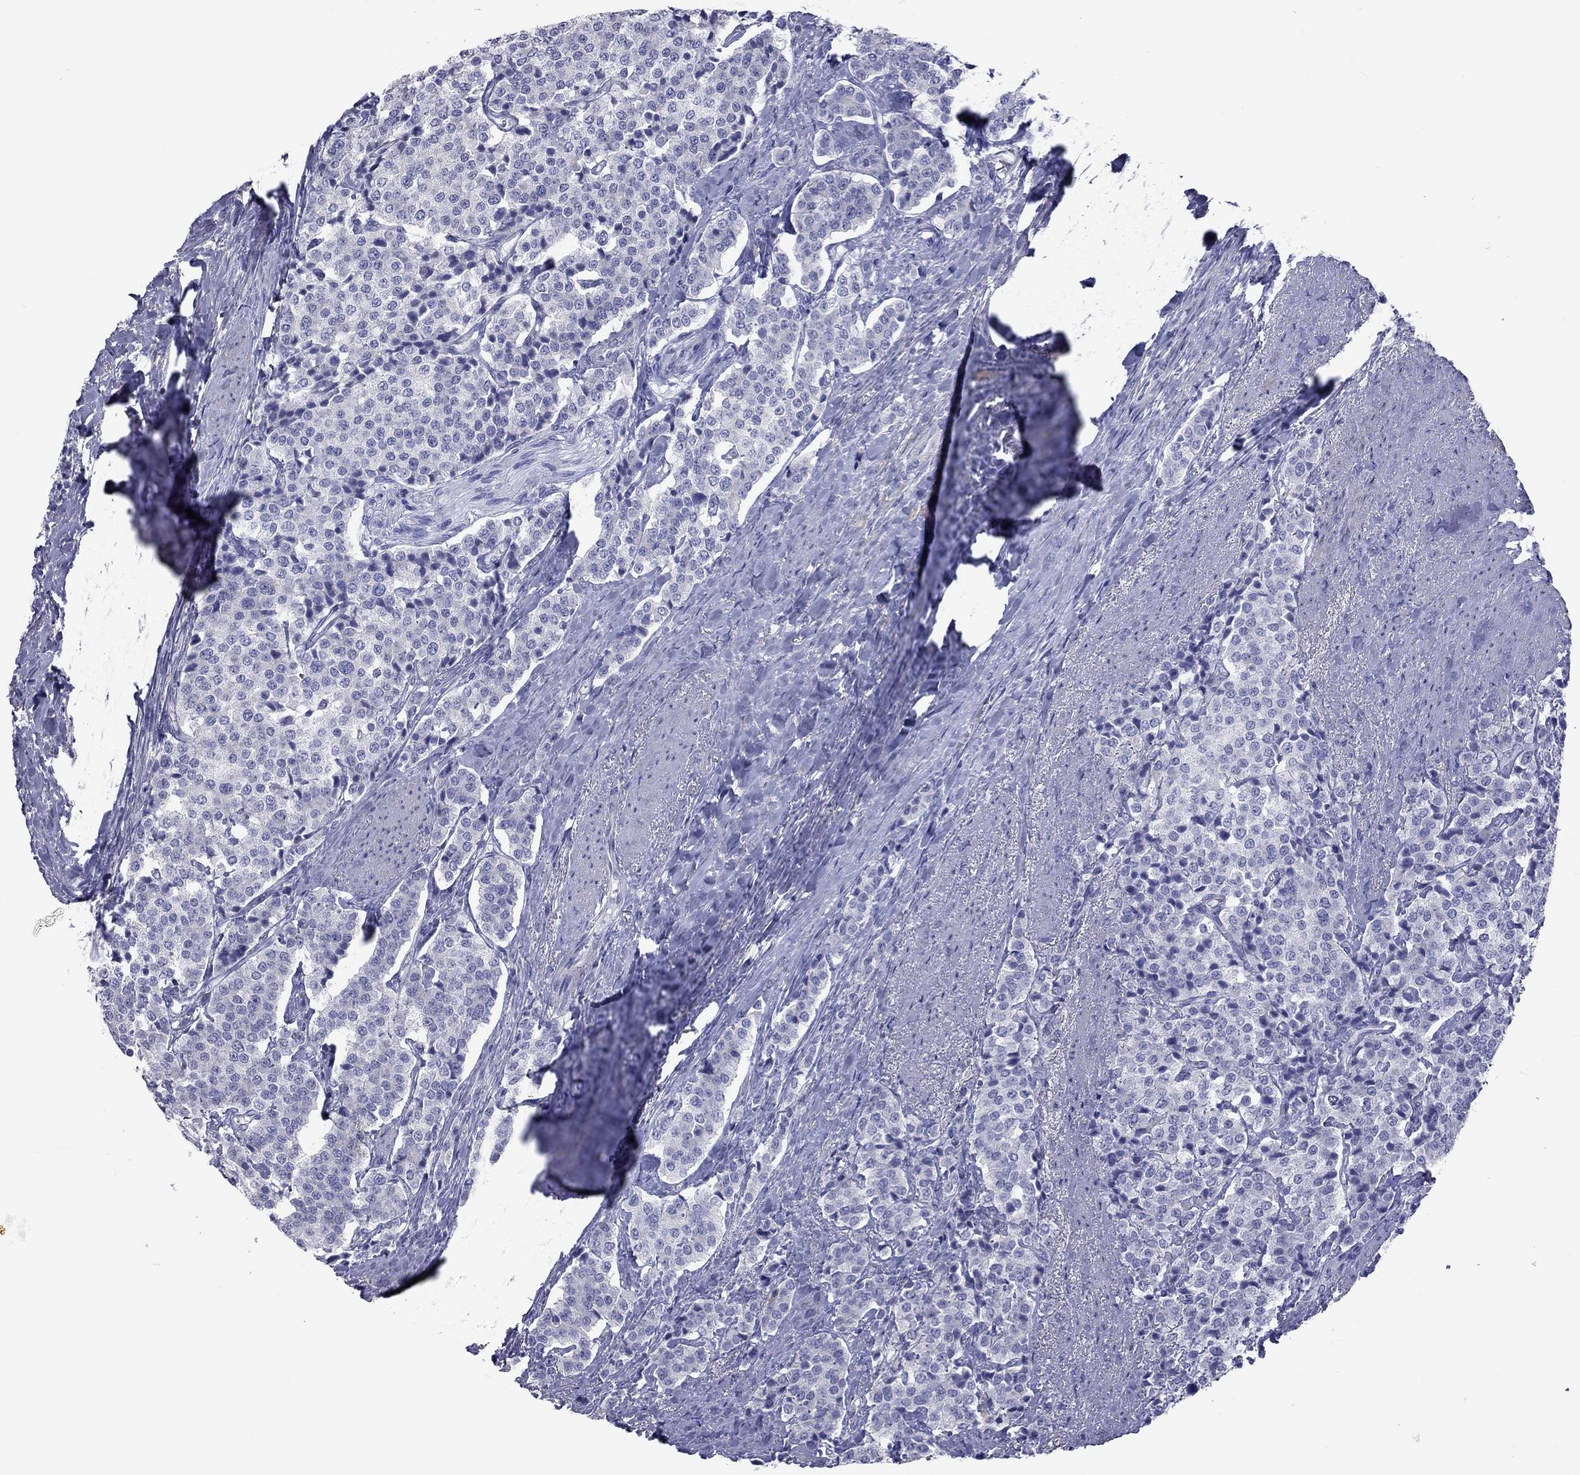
{"staining": {"intensity": "negative", "quantity": "none", "location": "none"}, "tissue": "carcinoid", "cell_type": "Tumor cells", "image_type": "cancer", "snomed": [{"axis": "morphology", "description": "Carcinoid, malignant, NOS"}, {"axis": "topography", "description": "Small intestine"}], "caption": "Carcinoid was stained to show a protein in brown. There is no significant expression in tumor cells. (Stains: DAB (3,3'-diaminobenzidine) IHC with hematoxylin counter stain, Microscopy: brightfield microscopy at high magnification).", "gene": "ACTL7B", "patient": {"sex": "female", "age": 58}}